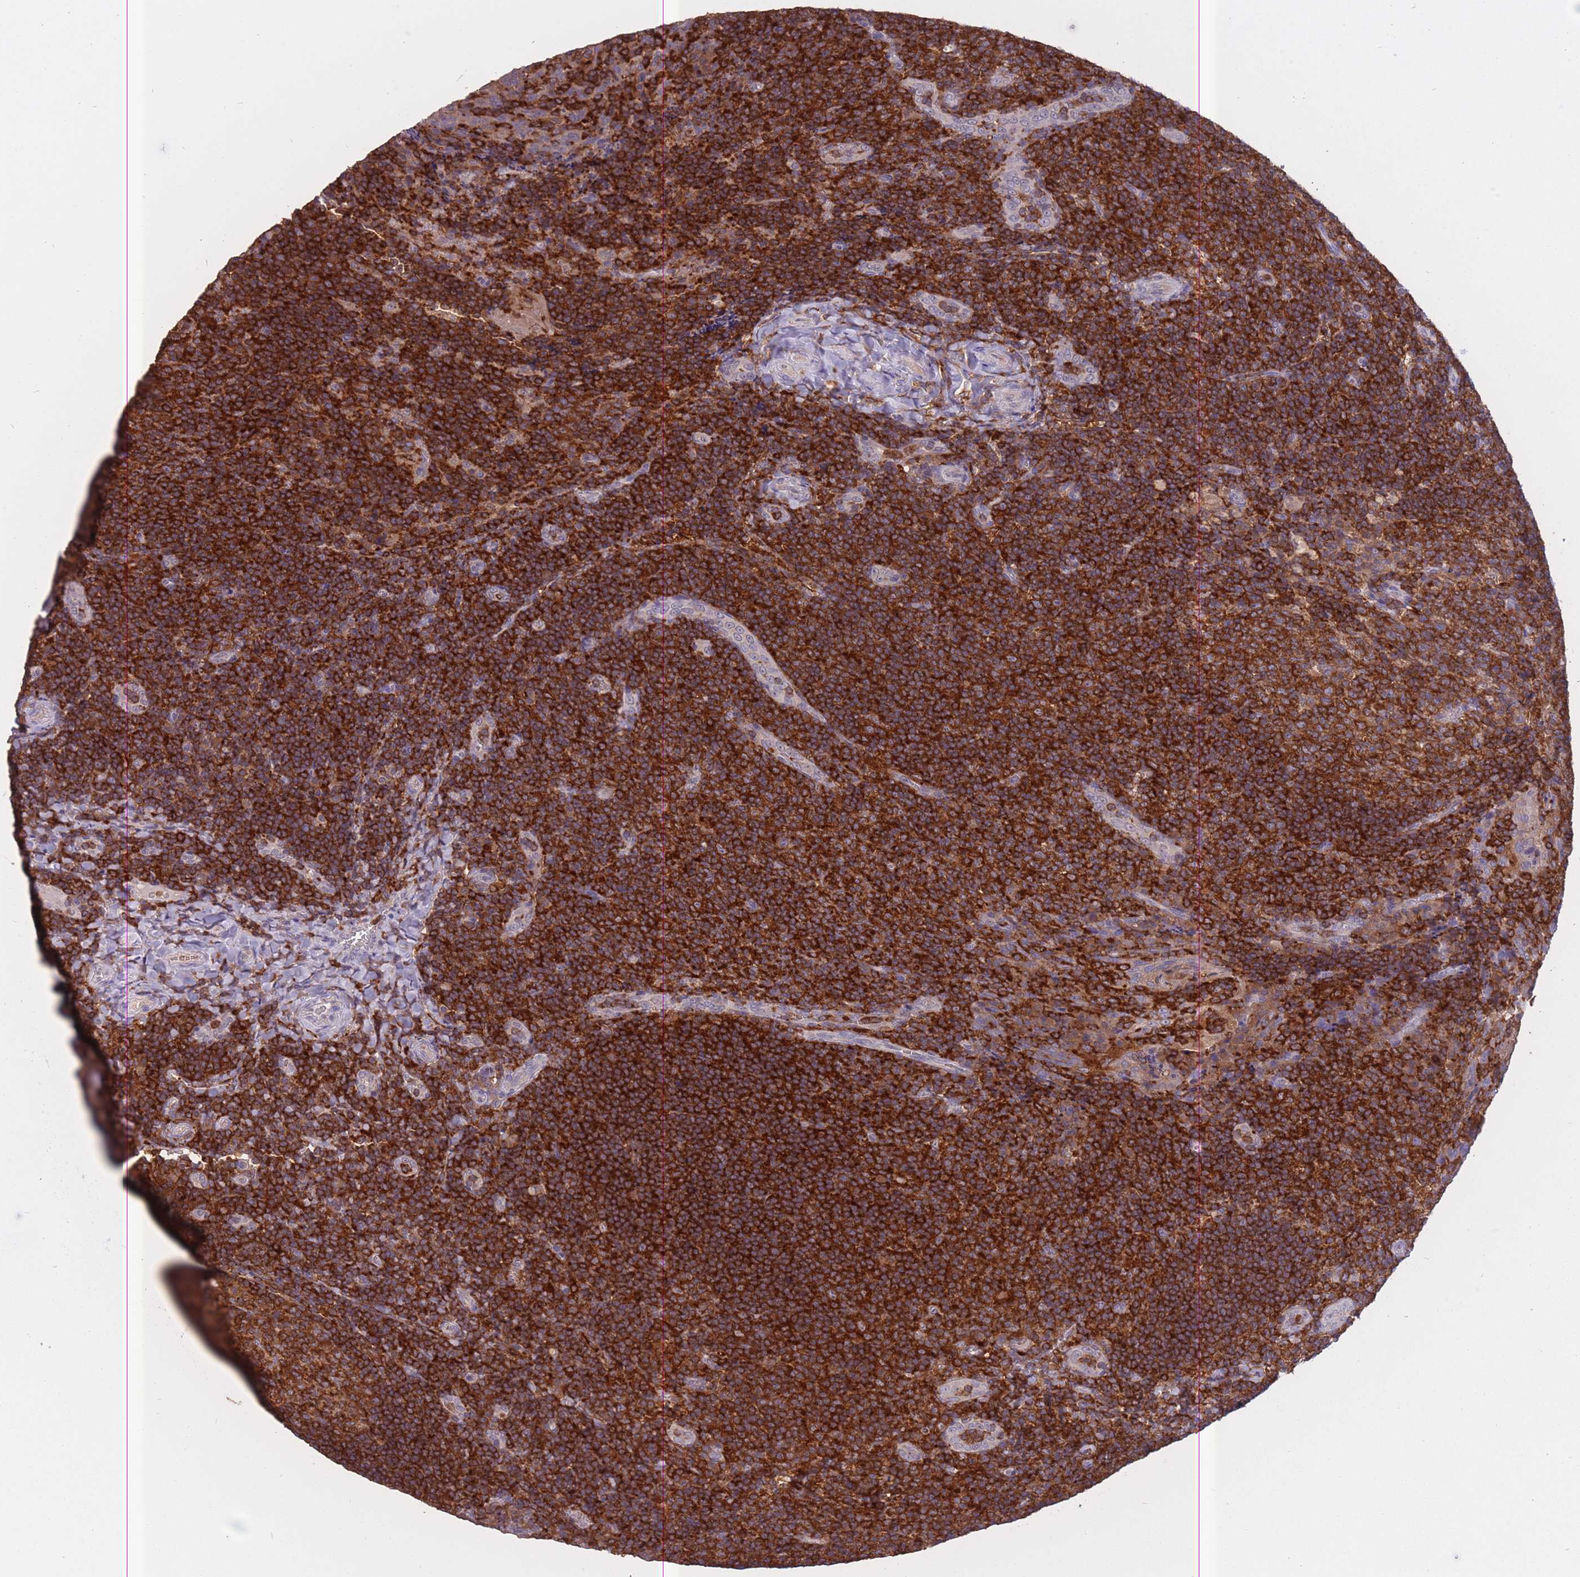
{"staining": {"intensity": "strong", "quantity": ">75%", "location": "cytoplasmic/membranous"}, "tissue": "tonsil", "cell_type": "Germinal center cells", "image_type": "normal", "snomed": [{"axis": "morphology", "description": "Normal tissue, NOS"}, {"axis": "topography", "description": "Tonsil"}], "caption": "Tonsil stained with a brown dye displays strong cytoplasmic/membranous positive positivity in approximately >75% of germinal center cells.", "gene": "GMIP", "patient": {"sex": "male", "age": 17}}